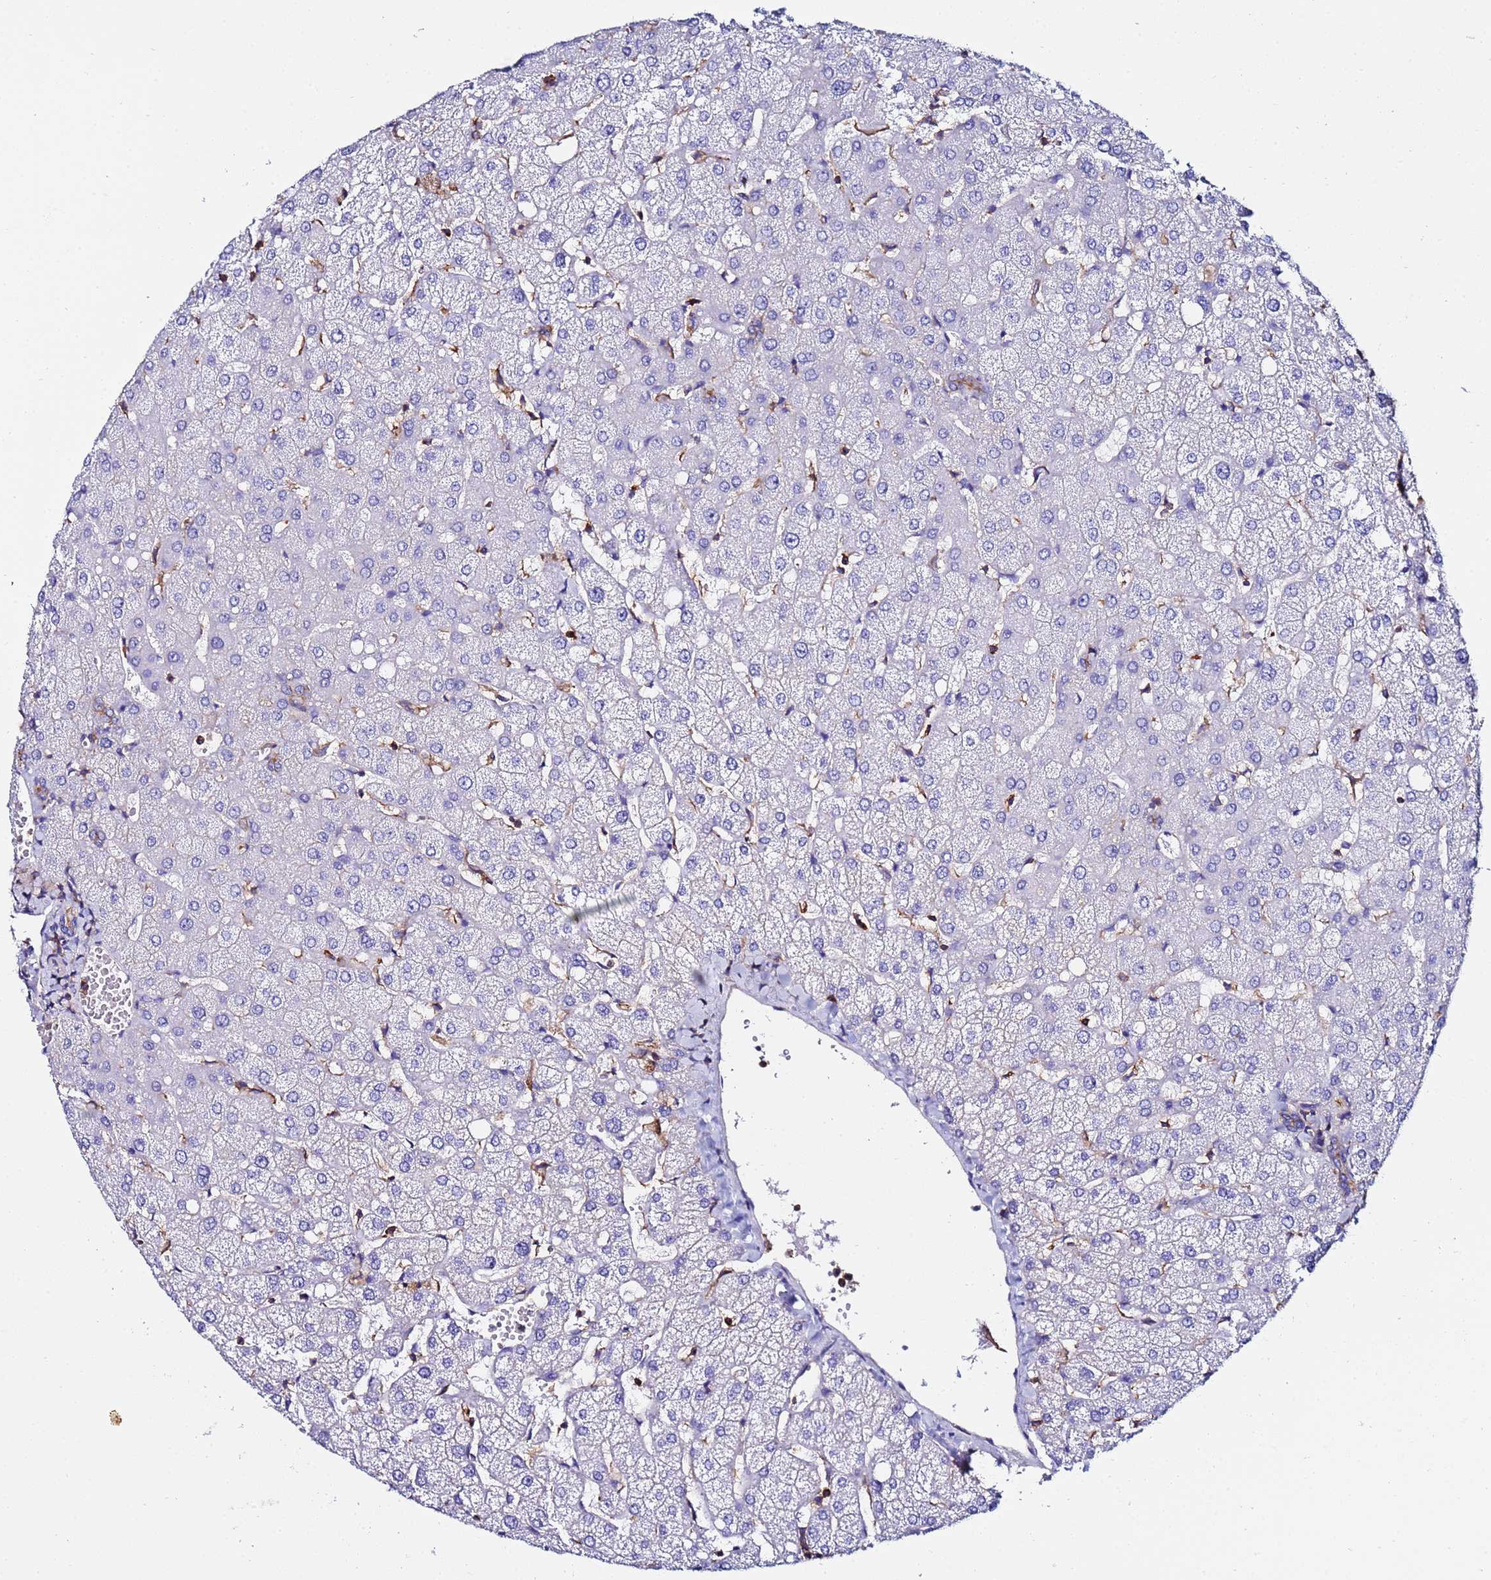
{"staining": {"intensity": "weak", "quantity": "25%-75%", "location": "cytoplasmic/membranous"}, "tissue": "liver", "cell_type": "Cholangiocytes", "image_type": "normal", "snomed": [{"axis": "morphology", "description": "Normal tissue, NOS"}, {"axis": "topography", "description": "Liver"}], "caption": "Immunohistochemistry of normal liver shows low levels of weak cytoplasmic/membranous staining in approximately 25%-75% of cholangiocytes. (DAB (3,3'-diaminobenzidine) = brown stain, brightfield microscopy at high magnification).", "gene": "POTEE", "patient": {"sex": "female", "age": 54}}